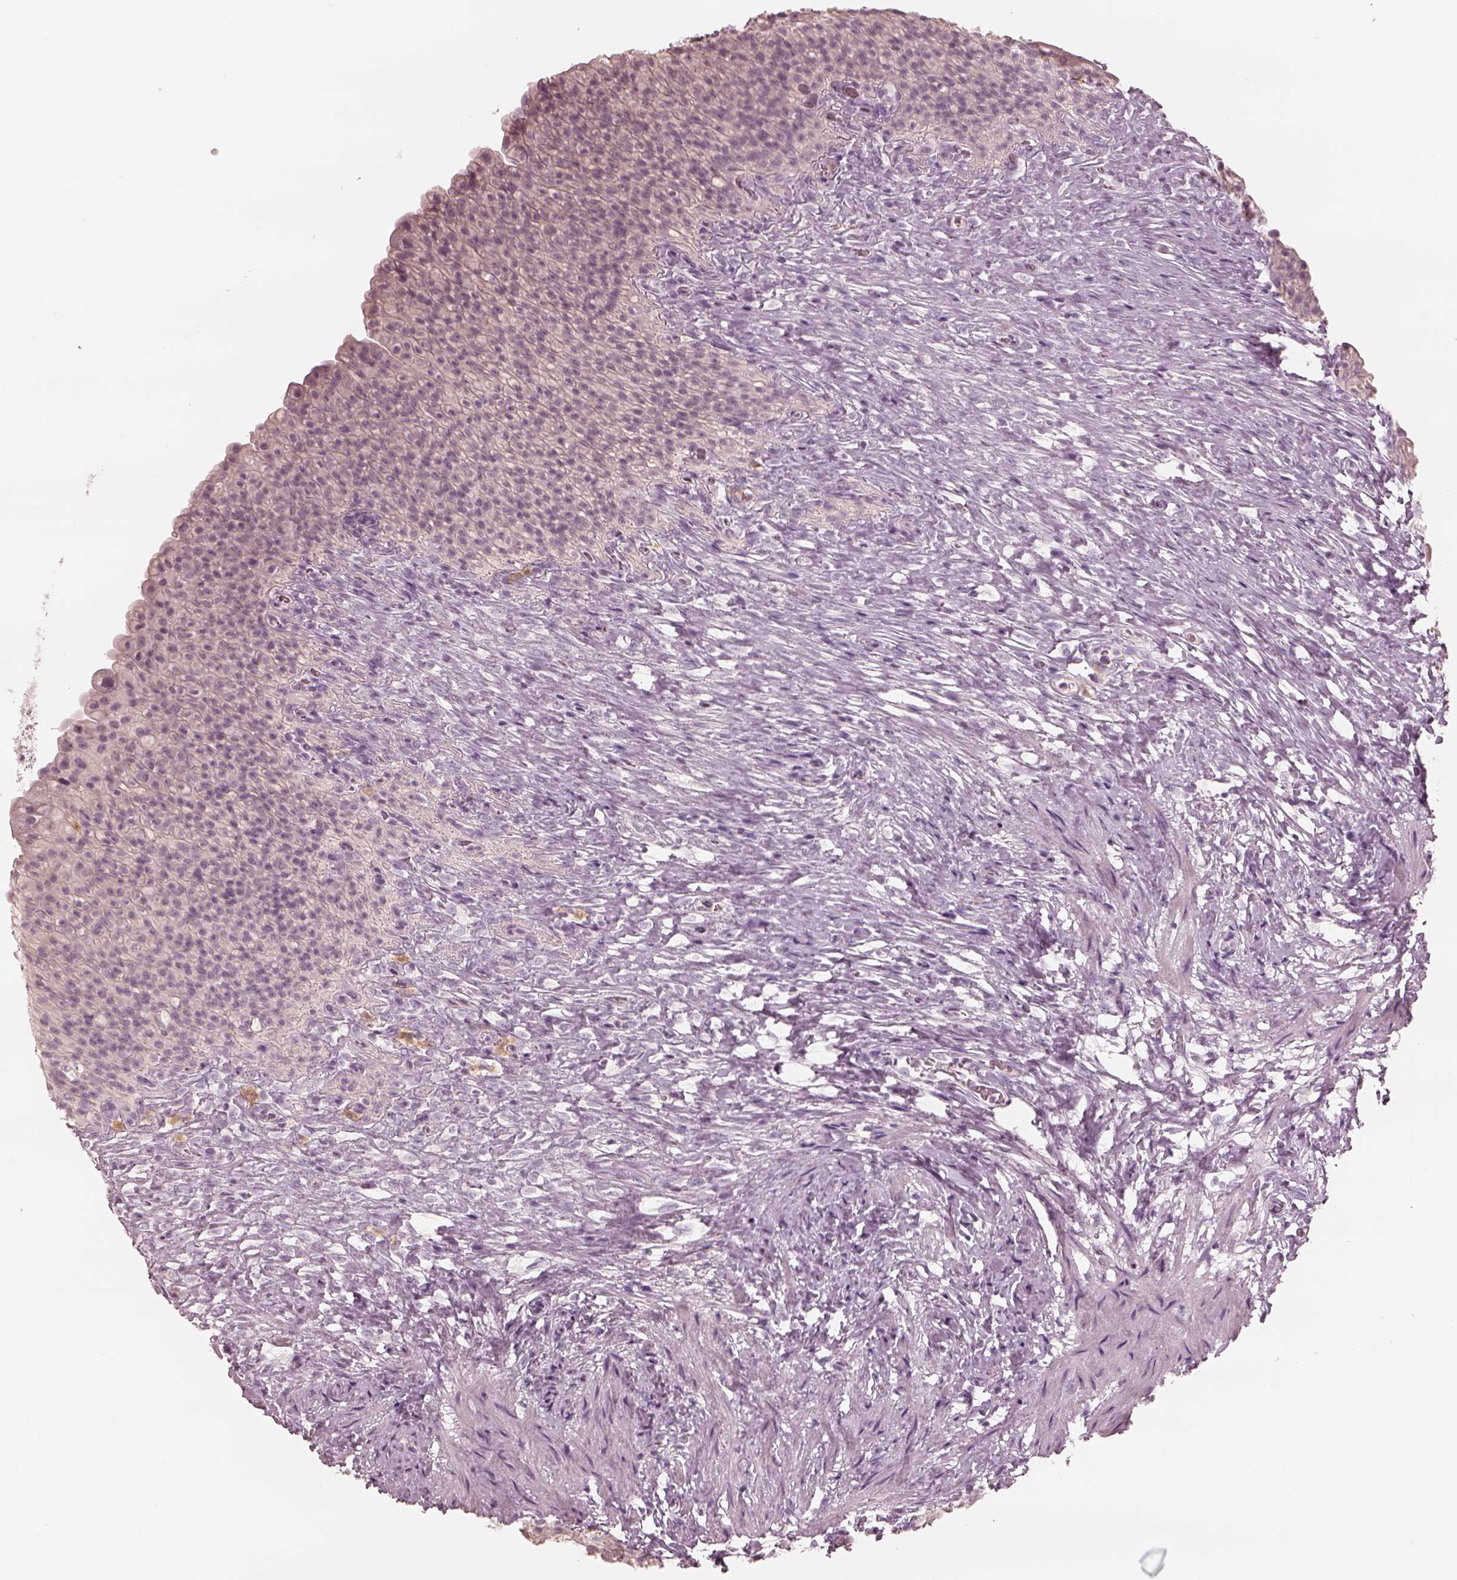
{"staining": {"intensity": "negative", "quantity": "none", "location": "none"}, "tissue": "urinary bladder", "cell_type": "Urothelial cells", "image_type": "normal", "snomed": [{"axis": "morphology", "description": "Normal tissue, NOS"}, {"axis": "topography", "description": "Urinary bladder"}, {"axis": "topography", "description": "Prostate"}], "caption": "Unremarkable urinary bladder was stained to show a protein in brown. There is no significant expression in urothelial cells.", "gene": "CALR3", "patient": {"sex": "male", "age": 76}}